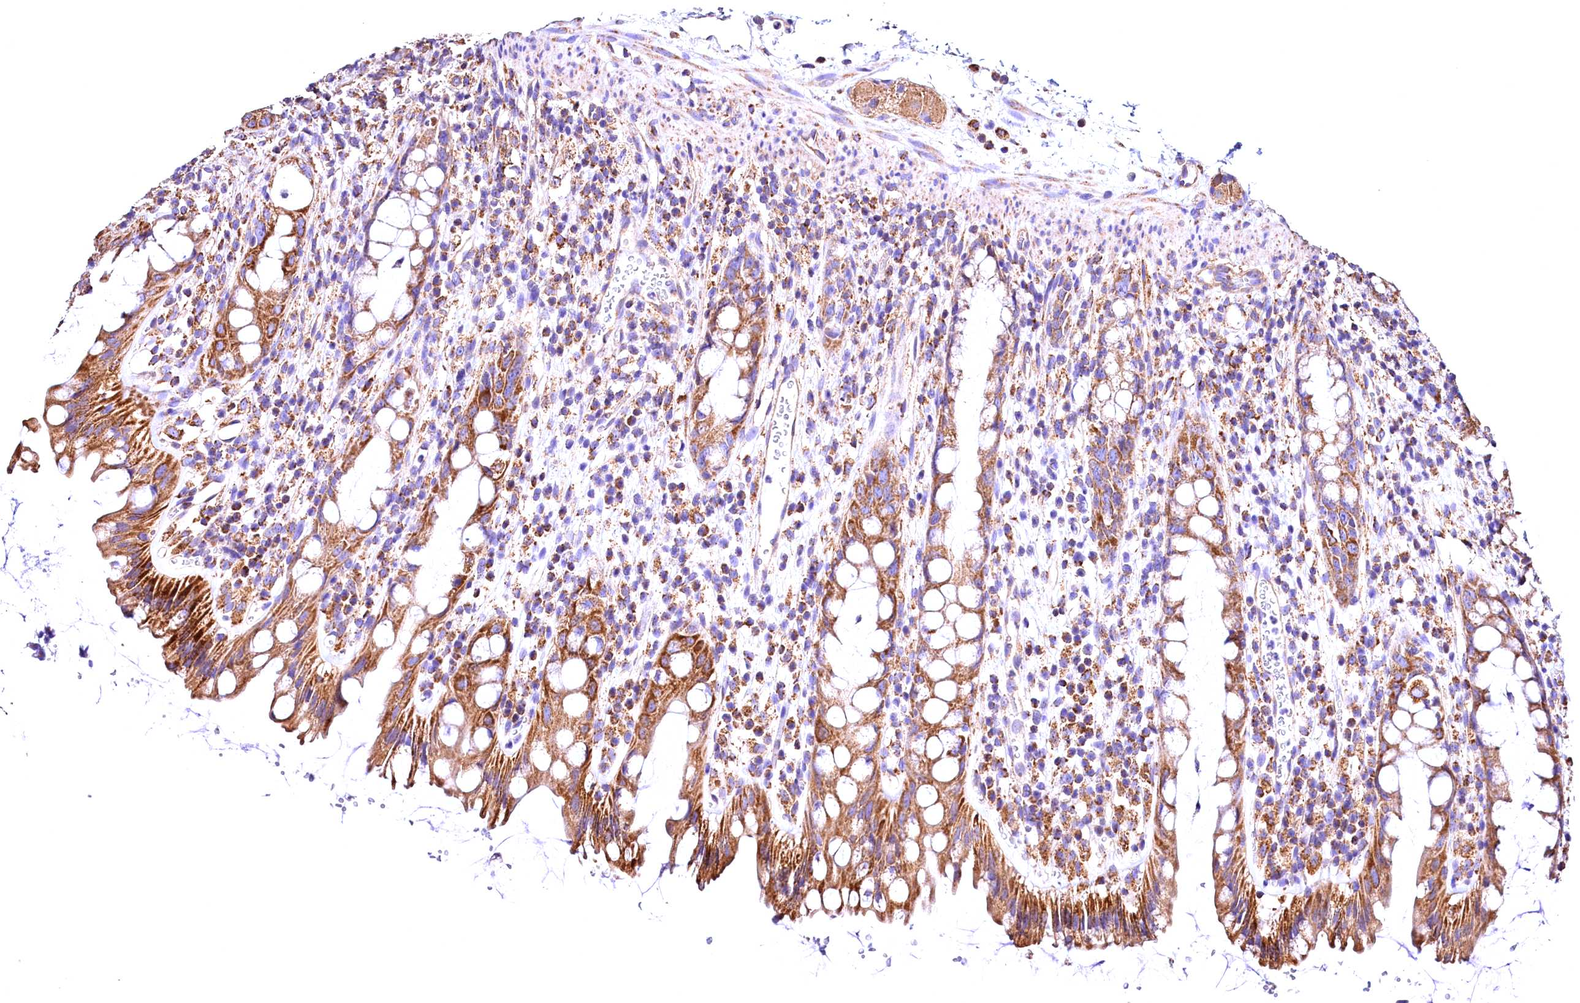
{"staining": {"intensity": "strong", "quantity": "25%-75%", "location": "cytoplasmic/membranous"}, "tissue": "rectum", "cell_type": "Glandular cells", "image_type": "normal", "snomed": [{"axis": "morphology", "description": "Normal tissue, NOS"}, {"axis": "topography", "description": "Rectum"}], "caption": "A micrograph showing strong cytoplasmic/membranous expression in about 25%-75% of glandular cells in unremarkable rectum, as visualized by brown immunohistochemical staining.", "gene": "ACAA2", "patient": {"sex": "female", "age": 57}}